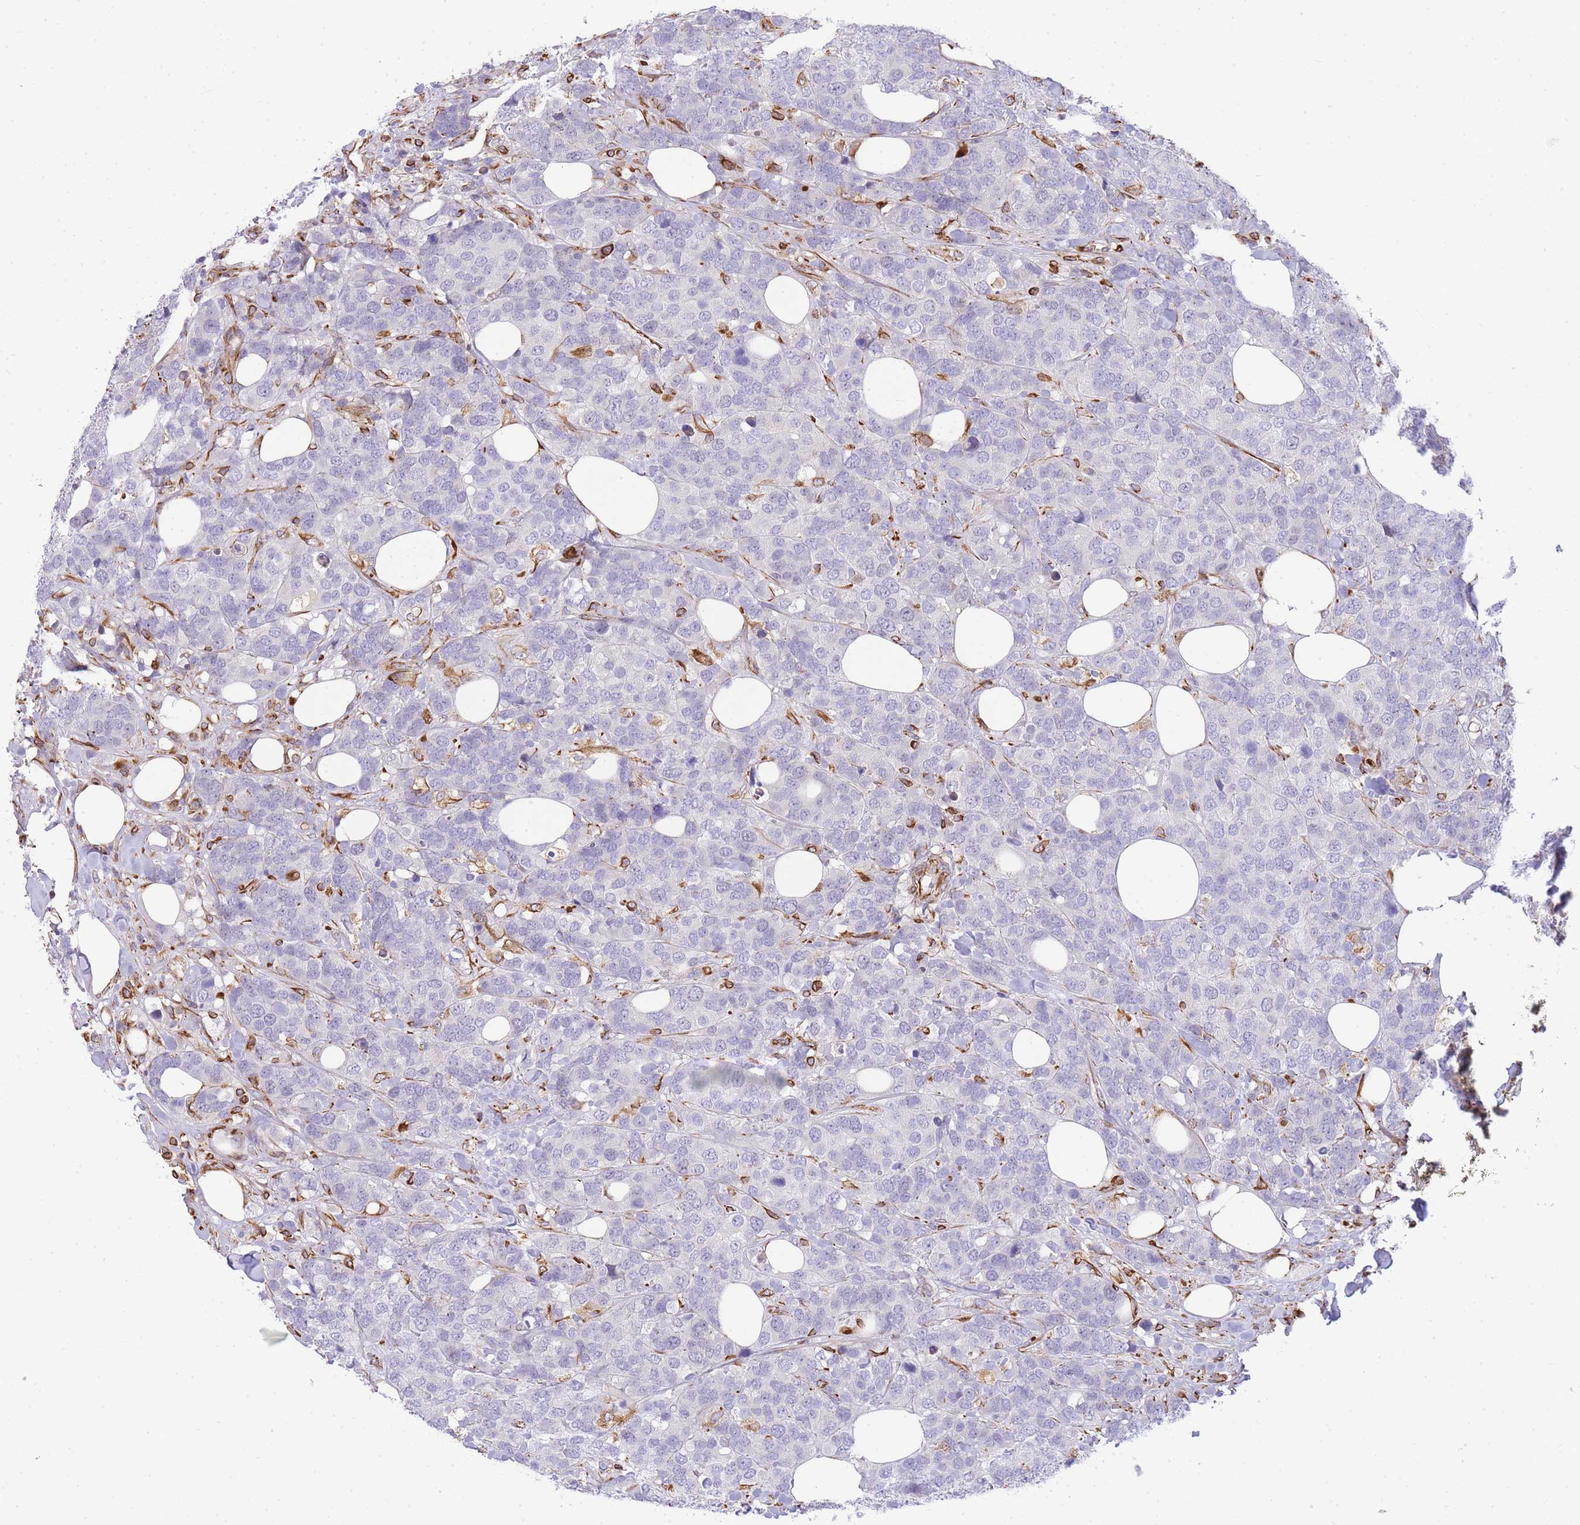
{"staining": {"intensity": "negative", "quantity": "none", "location": "none"}, "tissue": "breast cancer", "cell_type": "Tumor cells", "image_type": "cancer", "snomed": [{"axis": "morphology", "description": "Lobular carcinoma"}, {"axis": "topography", "description": "Breast"}], "caption": "This is a micrograph of immunohistochemistry staining of breast lobular carcinoma, which shows no positivity in tumor cells.", "gene": "ECPAS", "patient": {"sex": "female", "age": 59}}